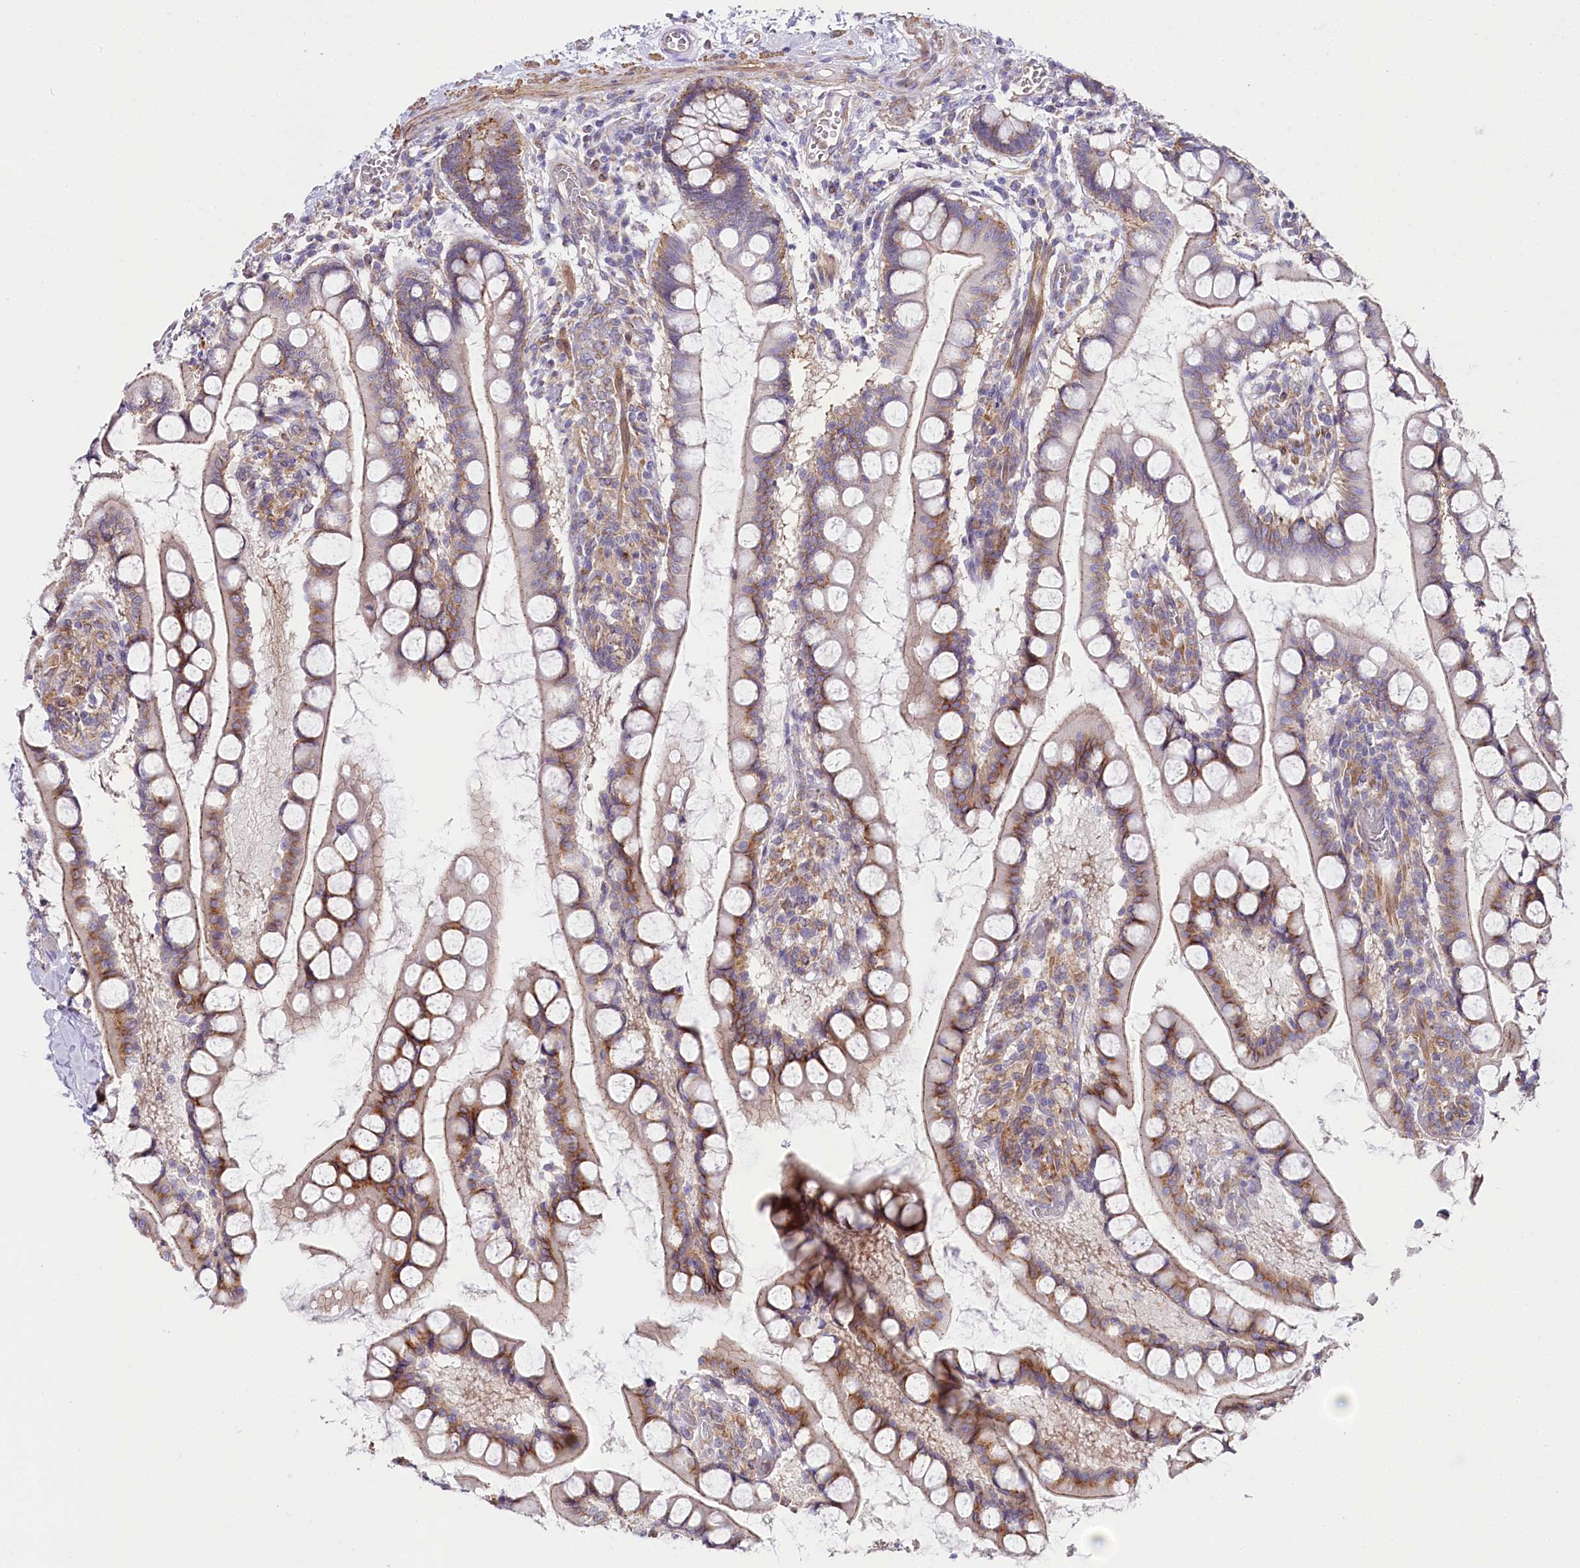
{"staining": {"intensity": "moderate", "quantity": "25%-75%", "location": "cytoplasmic/membranous"}, "tissue": "small intestine", "cell_type": "Glandular cells", "image_type": "normal", "snomed": [{"axis": "morphology", "description": "Normal tissue, NOS"}, {"axis": "topography", "description": "Small intestine"}], "caption": "Glandular cells exhibit moderate cytoplasmic/membranous staining in approximately 25%-75% of cells in normal small intestine. The staining is performed using DAB brown chromogen to label protein expression. The nuclei are counter-stained blue using hematoxylin.", "gene": "STX6", "patient": {"sex": "male", "age": 52}}